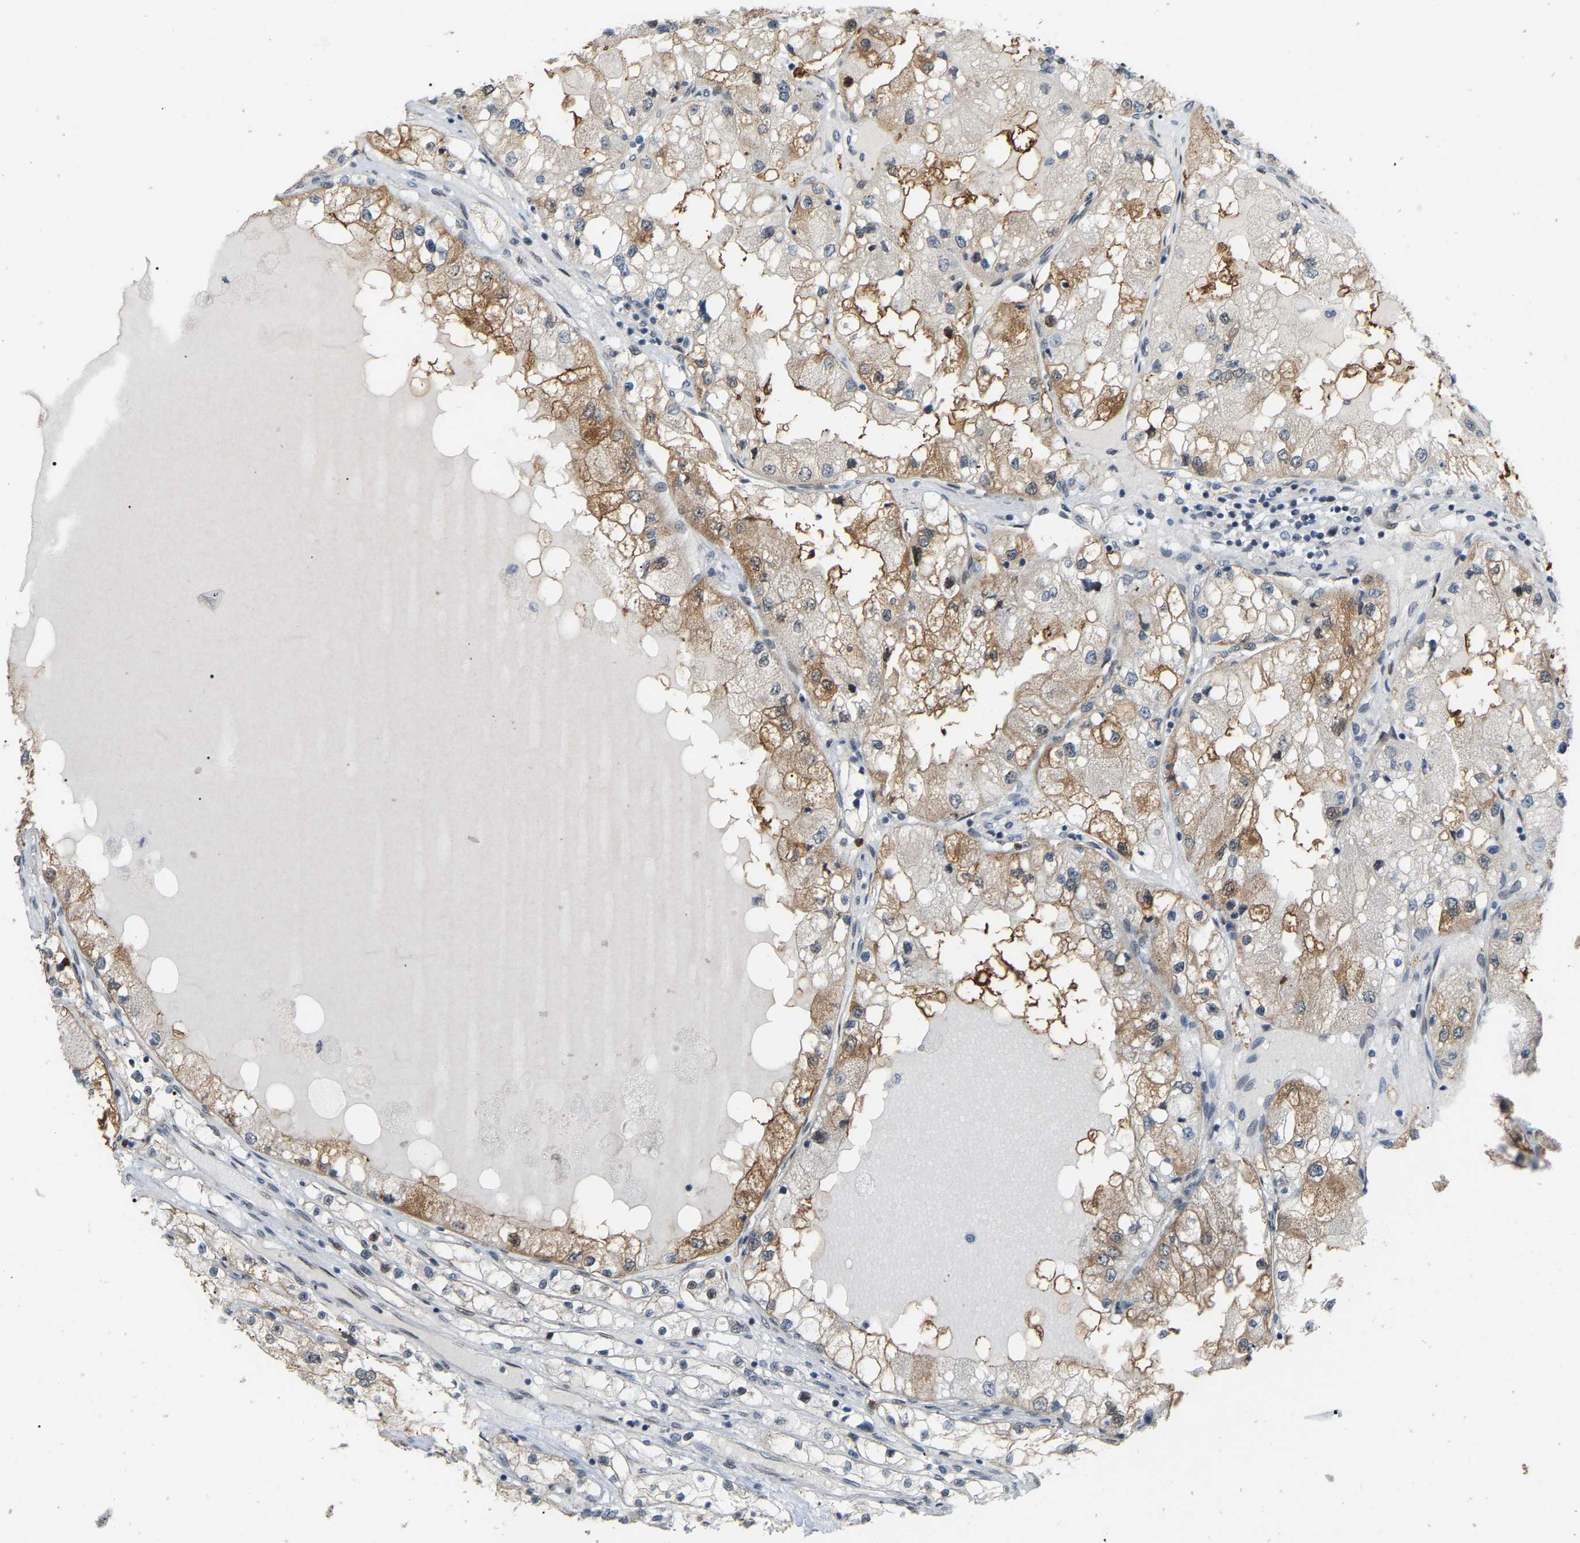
{"staining": {"intensity": "moderate", "quantity": ">75%", "location": "cytoplasmic/membranous"}, "tissue": "renal cancer", "cell_type": "Tumor cells", "image_type": "cancer", "snomed": [{"axis": "morphology", "description": "Adenocarcinoma, NOS"}, {"axis": "topography", "description": "Kidney"}], "caption": "Protein expression analysis of human adenocarcinoma (renal) reveals moderate cytoplasmic/membranous positivity in about >75% of tumor cells.", "gene": "CROT", "patient": {"sex": "male", "age": 68}}